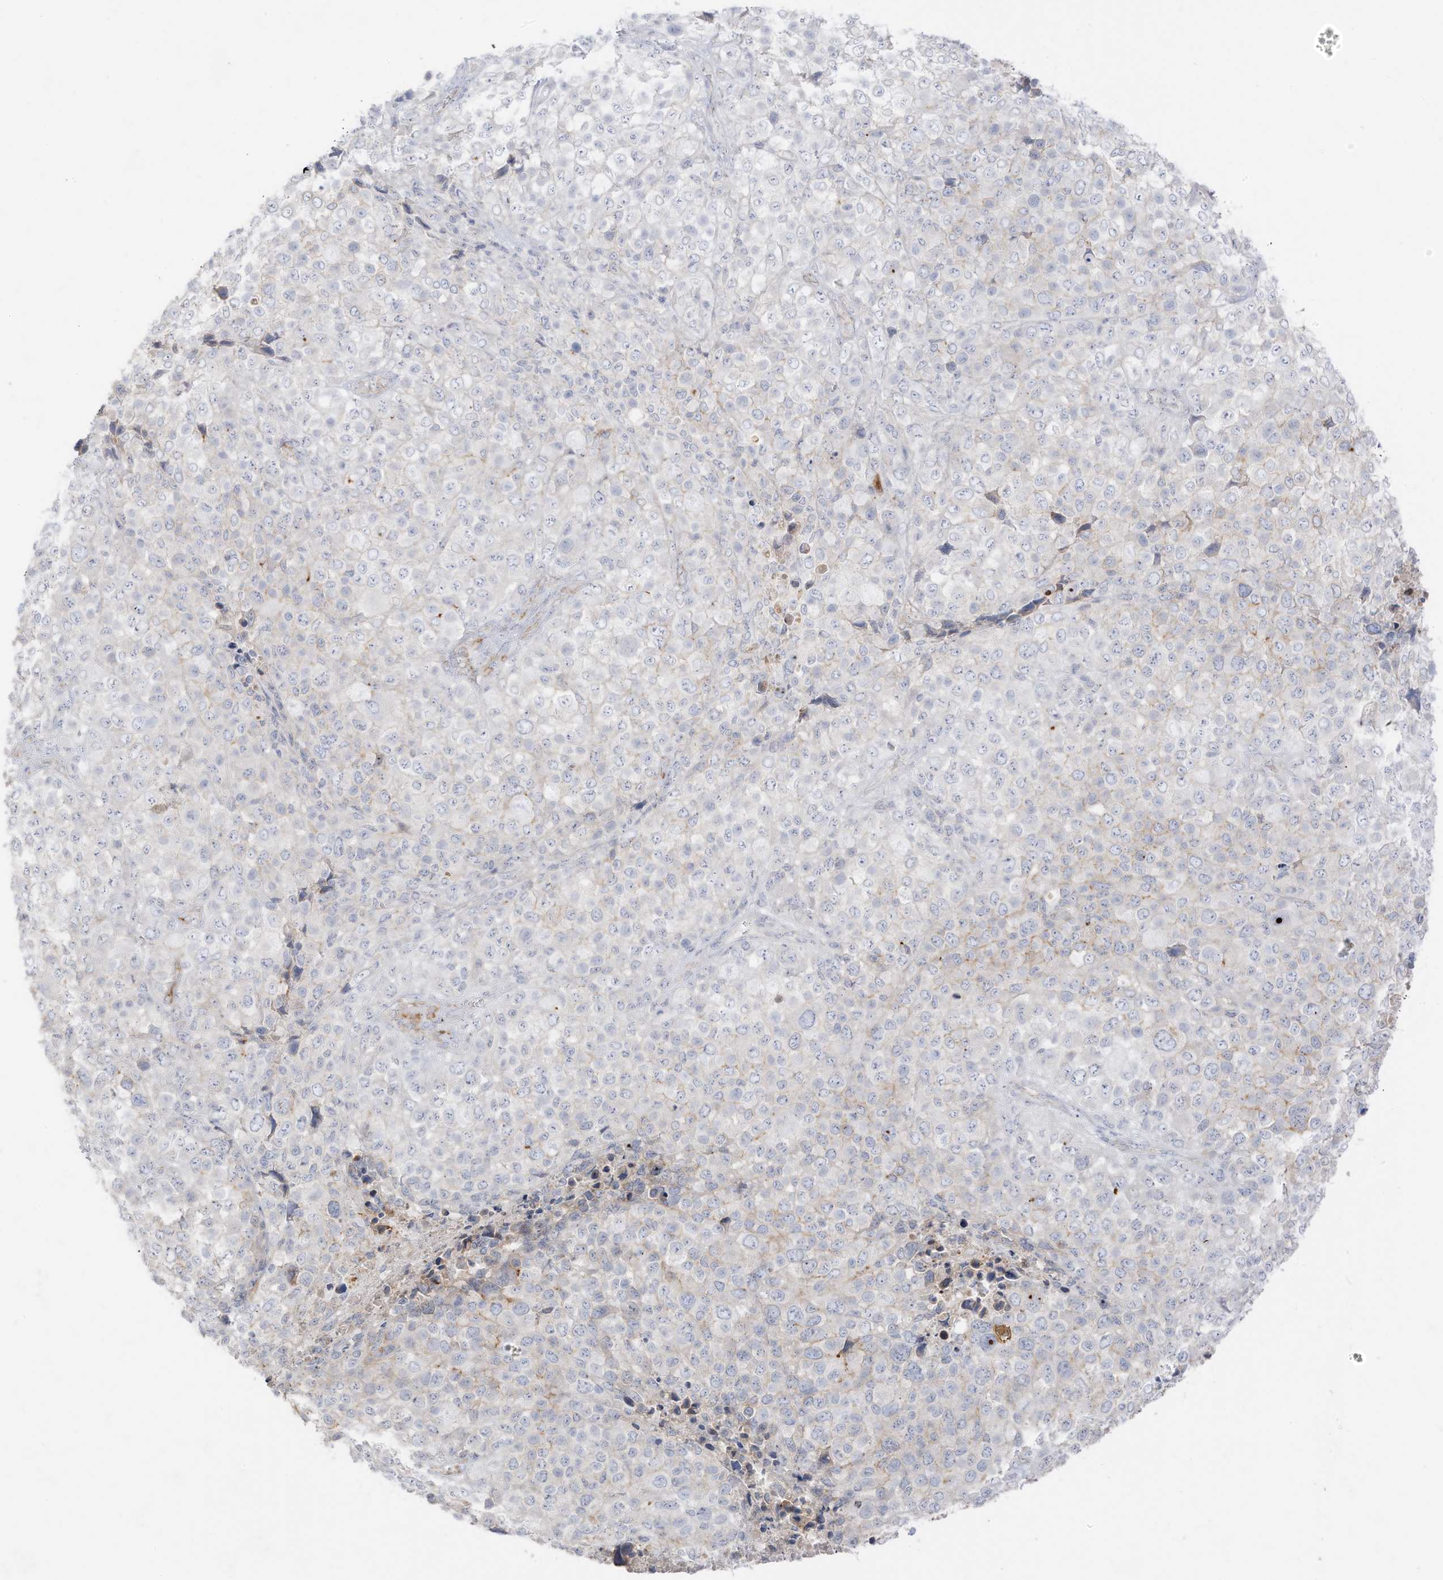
{"staining": {"intensity": "negative", "quantity": "none", "location": "none"}, "tissue": "melanoma", "cell_type": "Tumor cells", "image_type": "cancer", "snomed": [{"axis": "morphology", "description": "Malignant melanoma, NOS"}, {"axis": "topography", "description": "Skin of trunk"}], "caption": "The histopathology image displays no significant staining in tumor cells of malignant melanoma.", "gene": "C11orf87", "patient": {"sex": "male", "age": 71}}